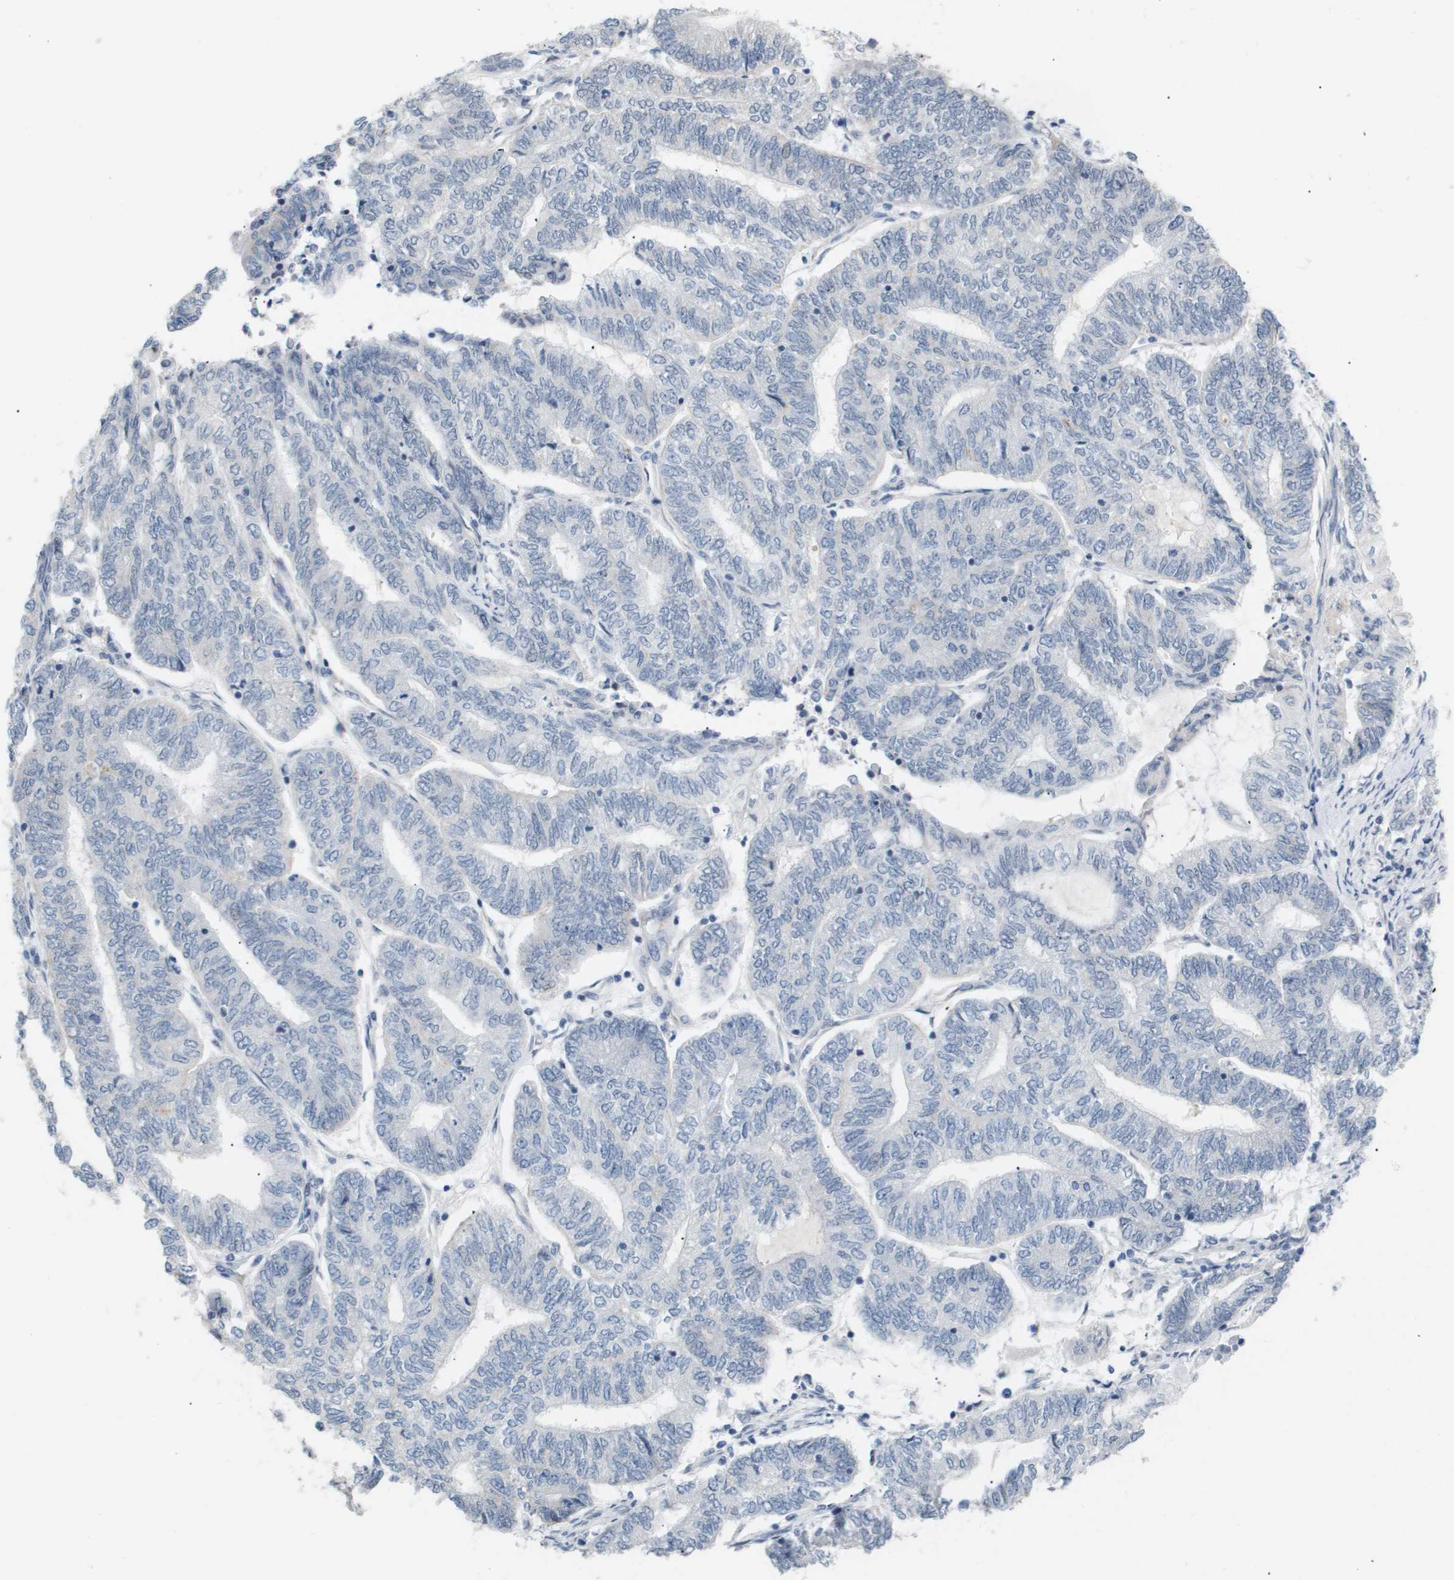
{"staining": {"intensity": "negative", "quantity": "none", "location": "none"}, "tissue": "endometrial cancer", "cell_type": "Tumor cells", "image_type": "cancer", "snomed": [{"axis": "morphology", "description": "Adenocarcinoma, NOS"}, {"axis": "topography", "description": "Uterus"}, {"axis": "topography", "description": "Endometrium"}], "caption": "This is an IHC micrograph of endometrial cancer. There is no staining in tumor cells.", "gene": "PPARD", "patient": {"sex": "female", "age": 70}}